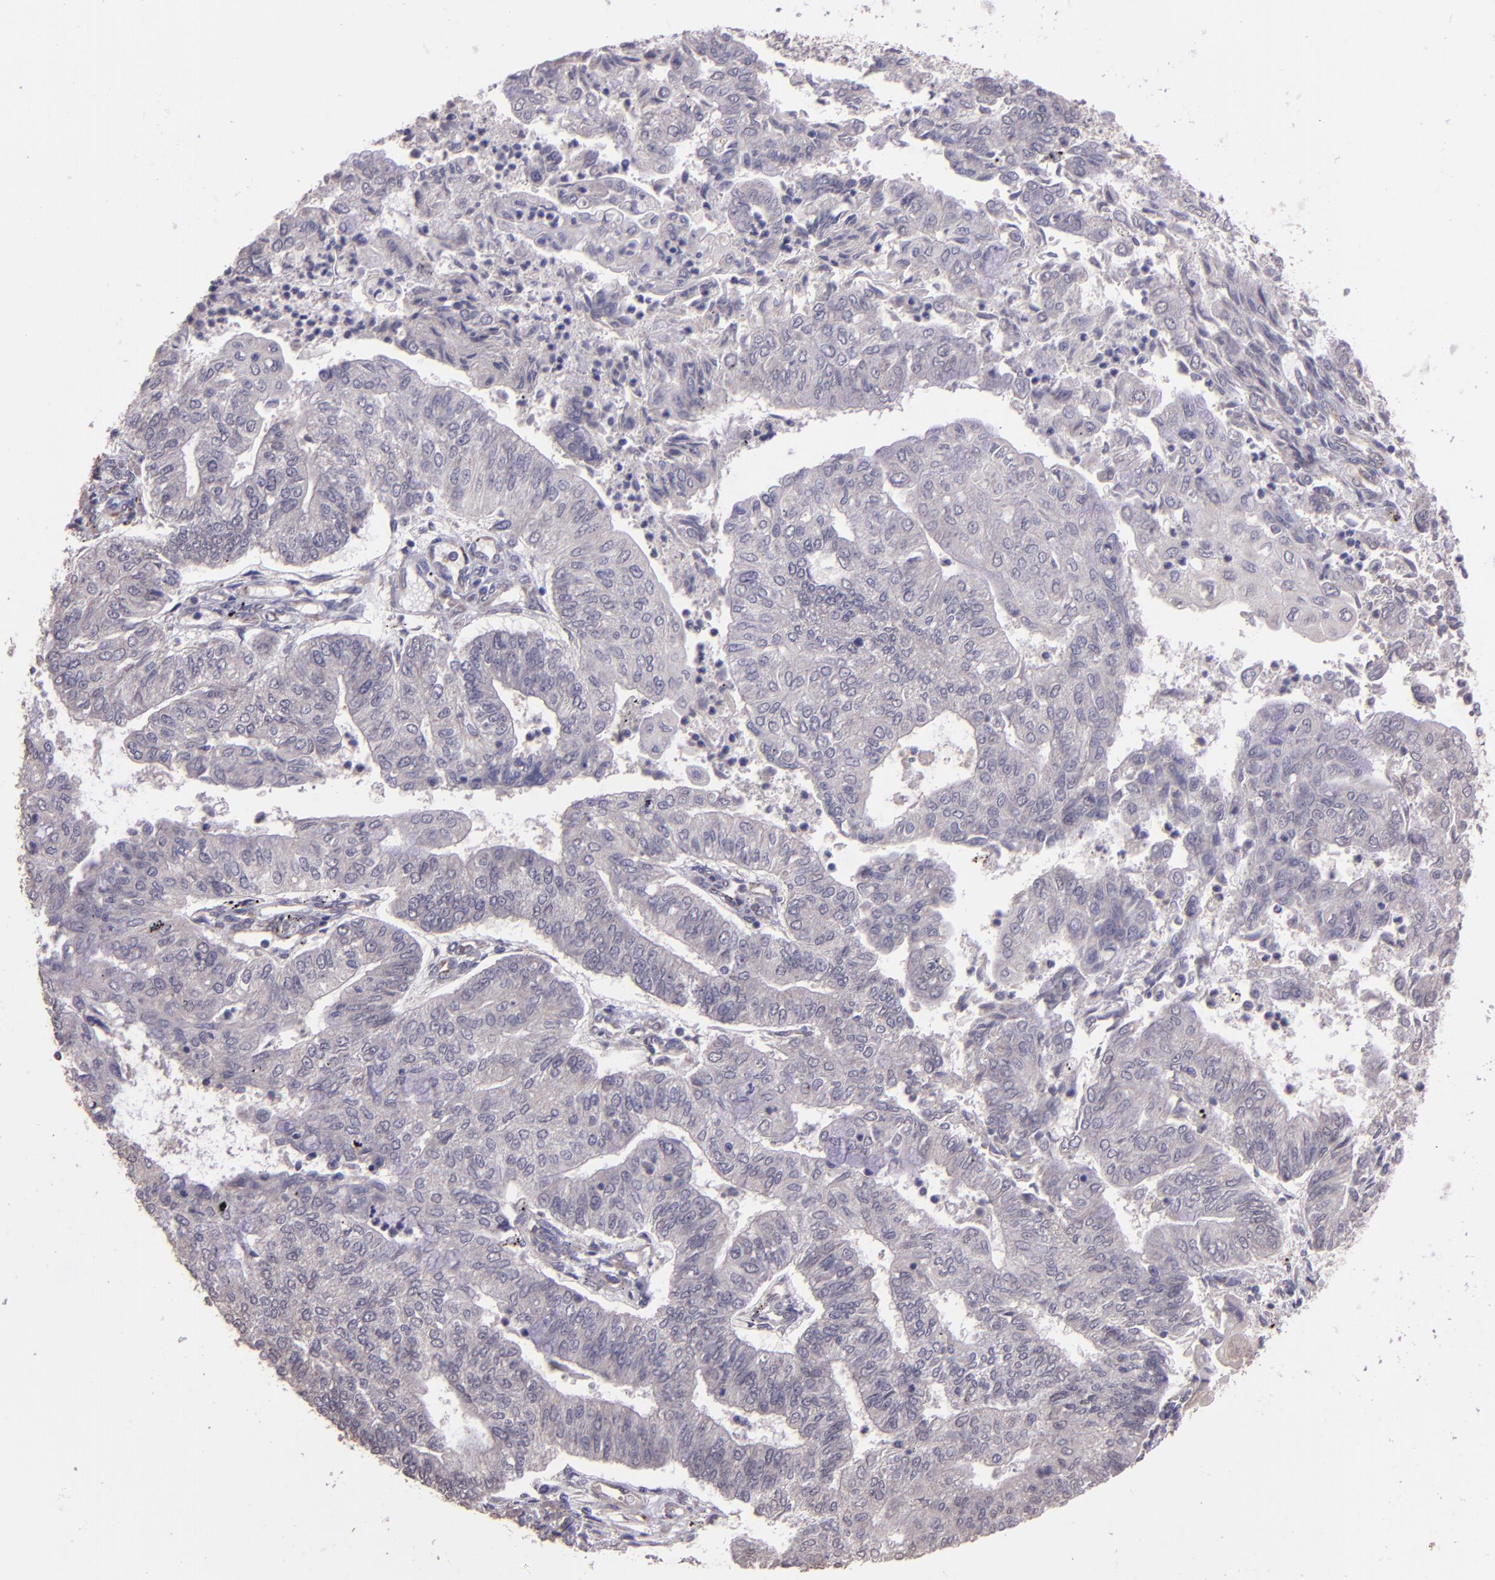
{"staining": {"intensity": "weak", "quantity": "<25%", "location": "cytoplasmic/membranous"}, "tissue": "endometrial cancer", "cell_type": "Tumor cells", "image_type": "cancer", "snomed": [{"axis": "morphology", "description": "Adenocarcinoma, NOS"}, {"axis": "topography", "description": "Endometrium"}], "caption": "High magnification brightfield microscopy of adenocarcinoma (endometrial) stained with DAB (3,3'-diaminobenzidine) (brown) and counterstained with hematoxylin (blue): tumor cells show no significant staining. The staining was performed using DAB to visualize the protein expression in brown, while the nuclei were stained in blue with hematoxylin (Magnification: 20x).", "gene": "TAF7L", "patient": {"sex": "female", "age": 59}}